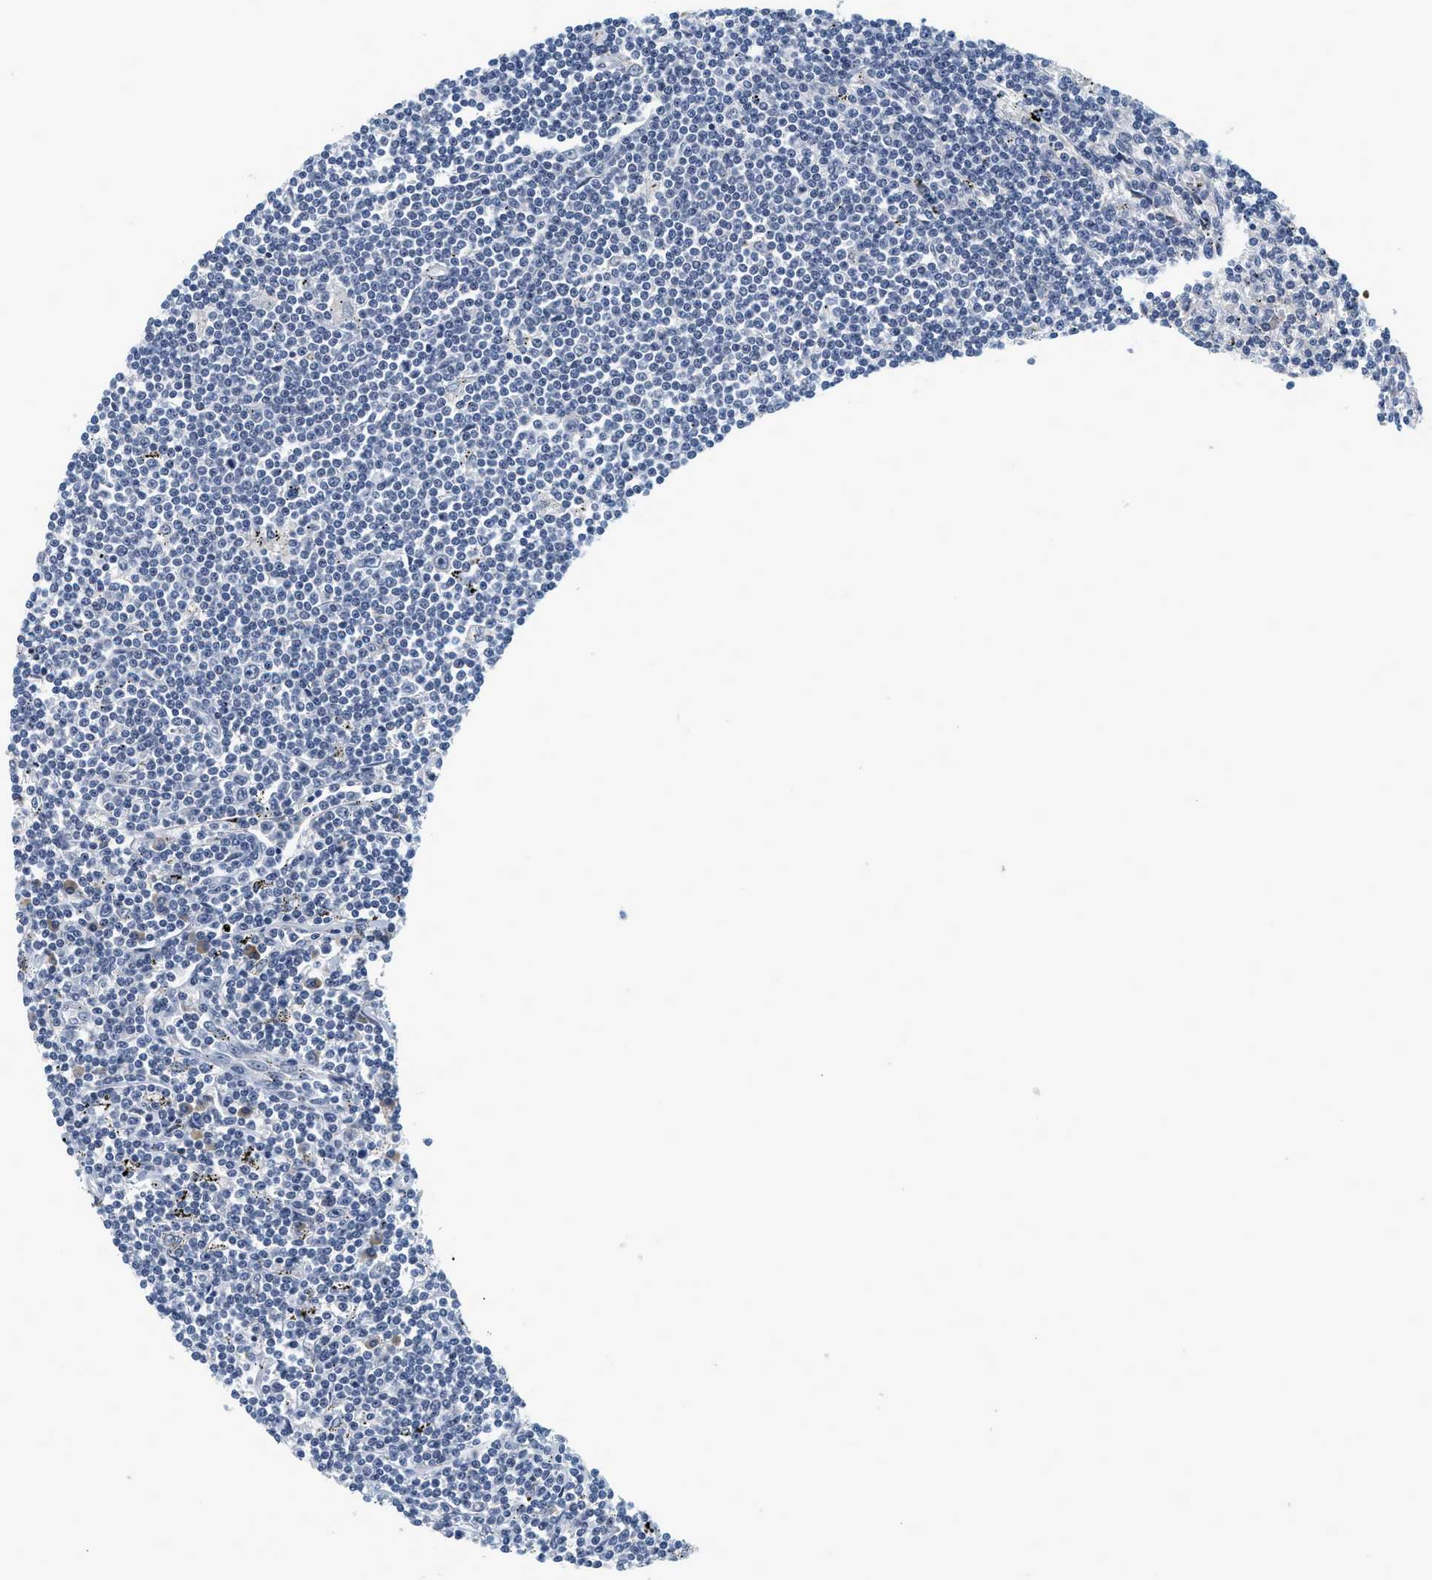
{"staining": {"intensity": "negative", "quantity": "none", "location": "none"}, "tissue": "lymphoma", "cell_type": "Tumor cells", "image_type": "cancer", "snomed": [{"axis": "morphology", "description": "Malignant lymphoma, non-Hodgkin's type, Low grade"}, {"axis": "topography", "description": "Spleen"}], "caption": "Immunohistochemical staining of human lymphoma shows no significant staining in tumor cells.", "gene": "MZF1", "patient": {"sex": "male", "age": 76}}